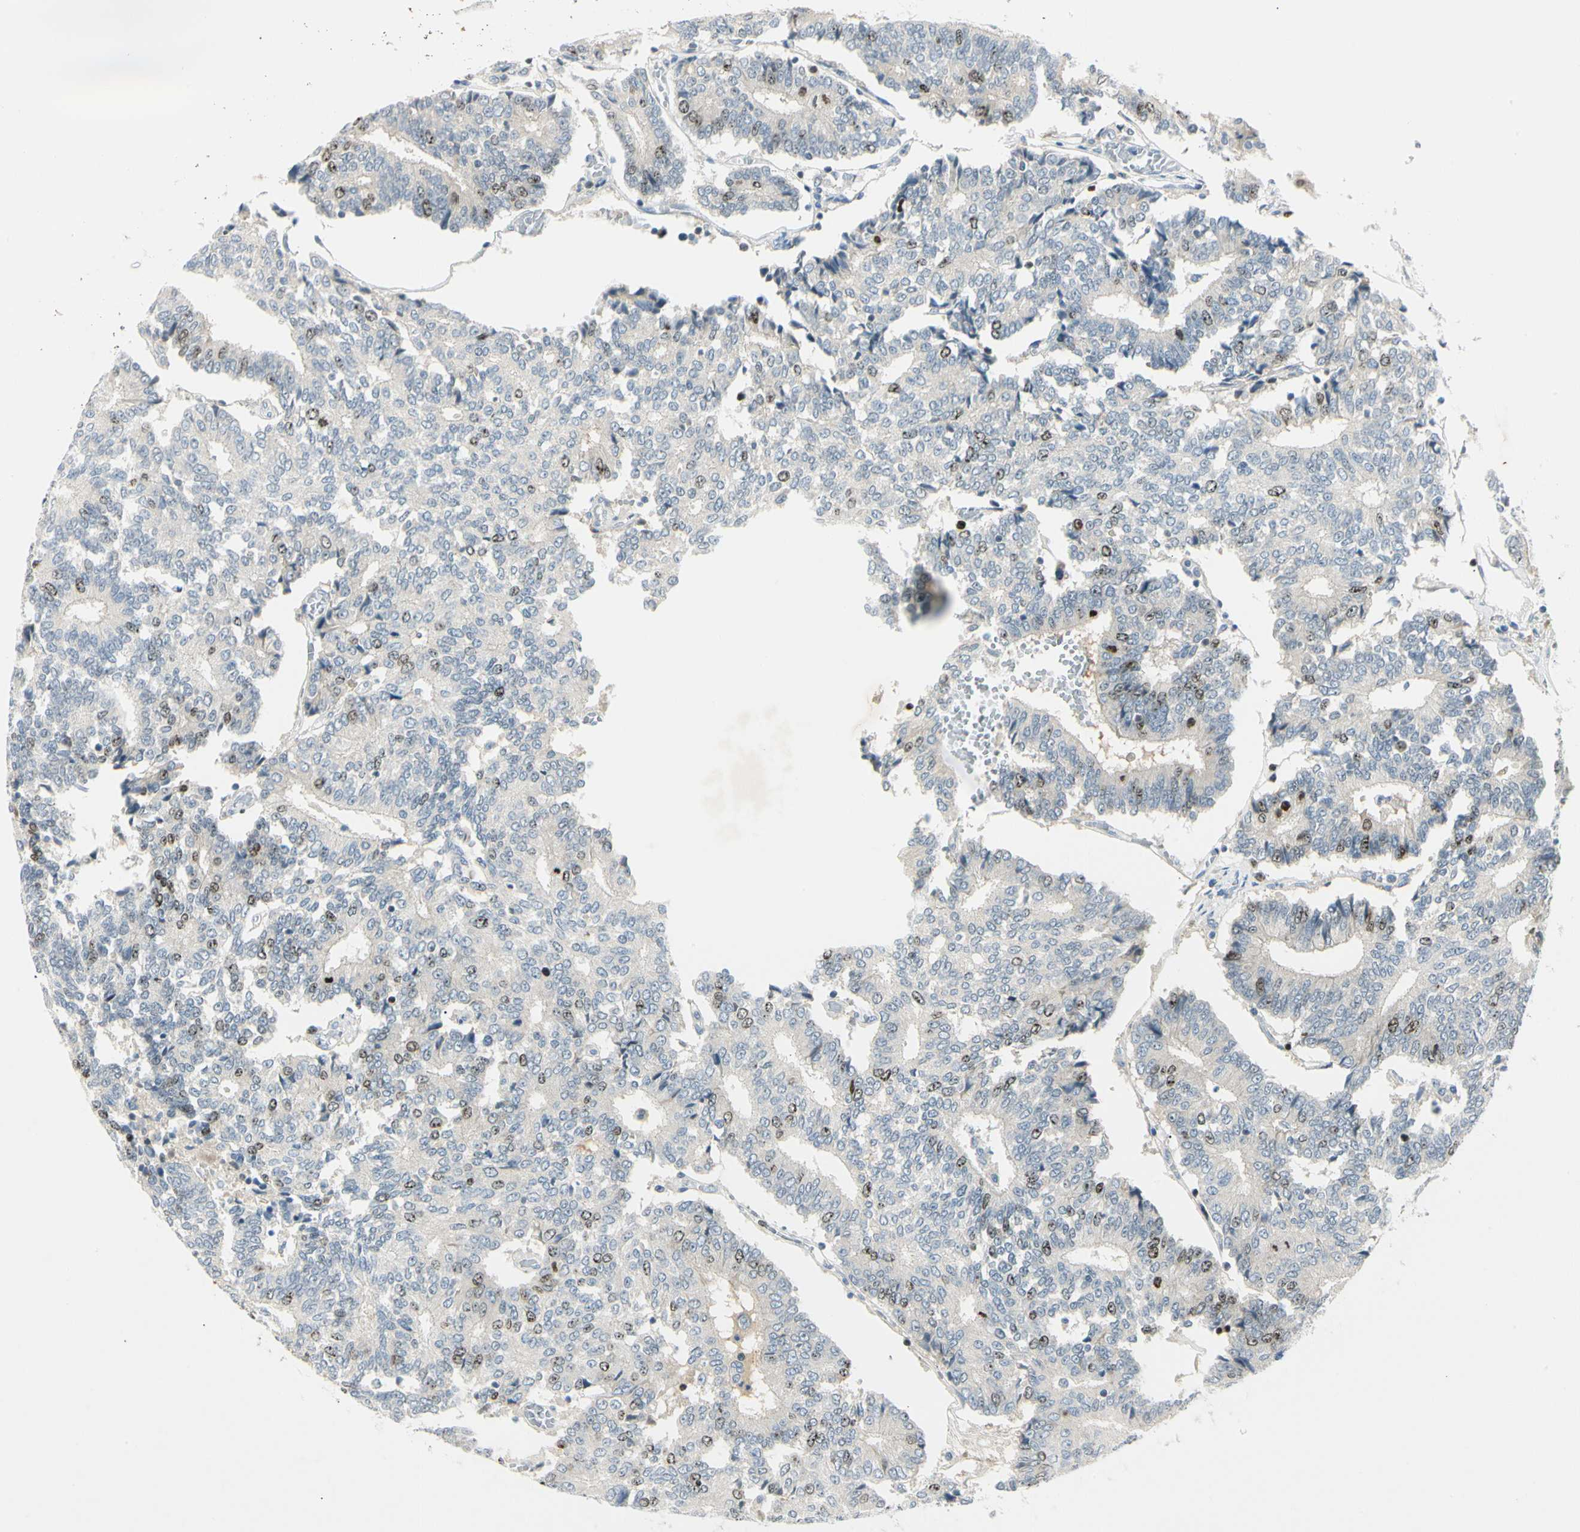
{"staining": {"intensity": "moderate", "quantity": "<25%", "location": "nuclear"}, "tissue": "prostate cancer", "cell_type": "Tumor cells", "image_type": "cancer", "snomed": [{"axis": "morphology", "description": "Adenocarcinoma, High grade"}, {"axis": "topography", "description": "Prostate"}], "caption": "DAB (3,3'-diaminobenzidine) immunohistochemical staining of human prostate cancer (high-grade adenocarcinoma) demonstrates moderate nuclear protein expression in about <25% of tumor cells.", "gene": "PITX1", "patient": {"sex": "male", "age": 55}}